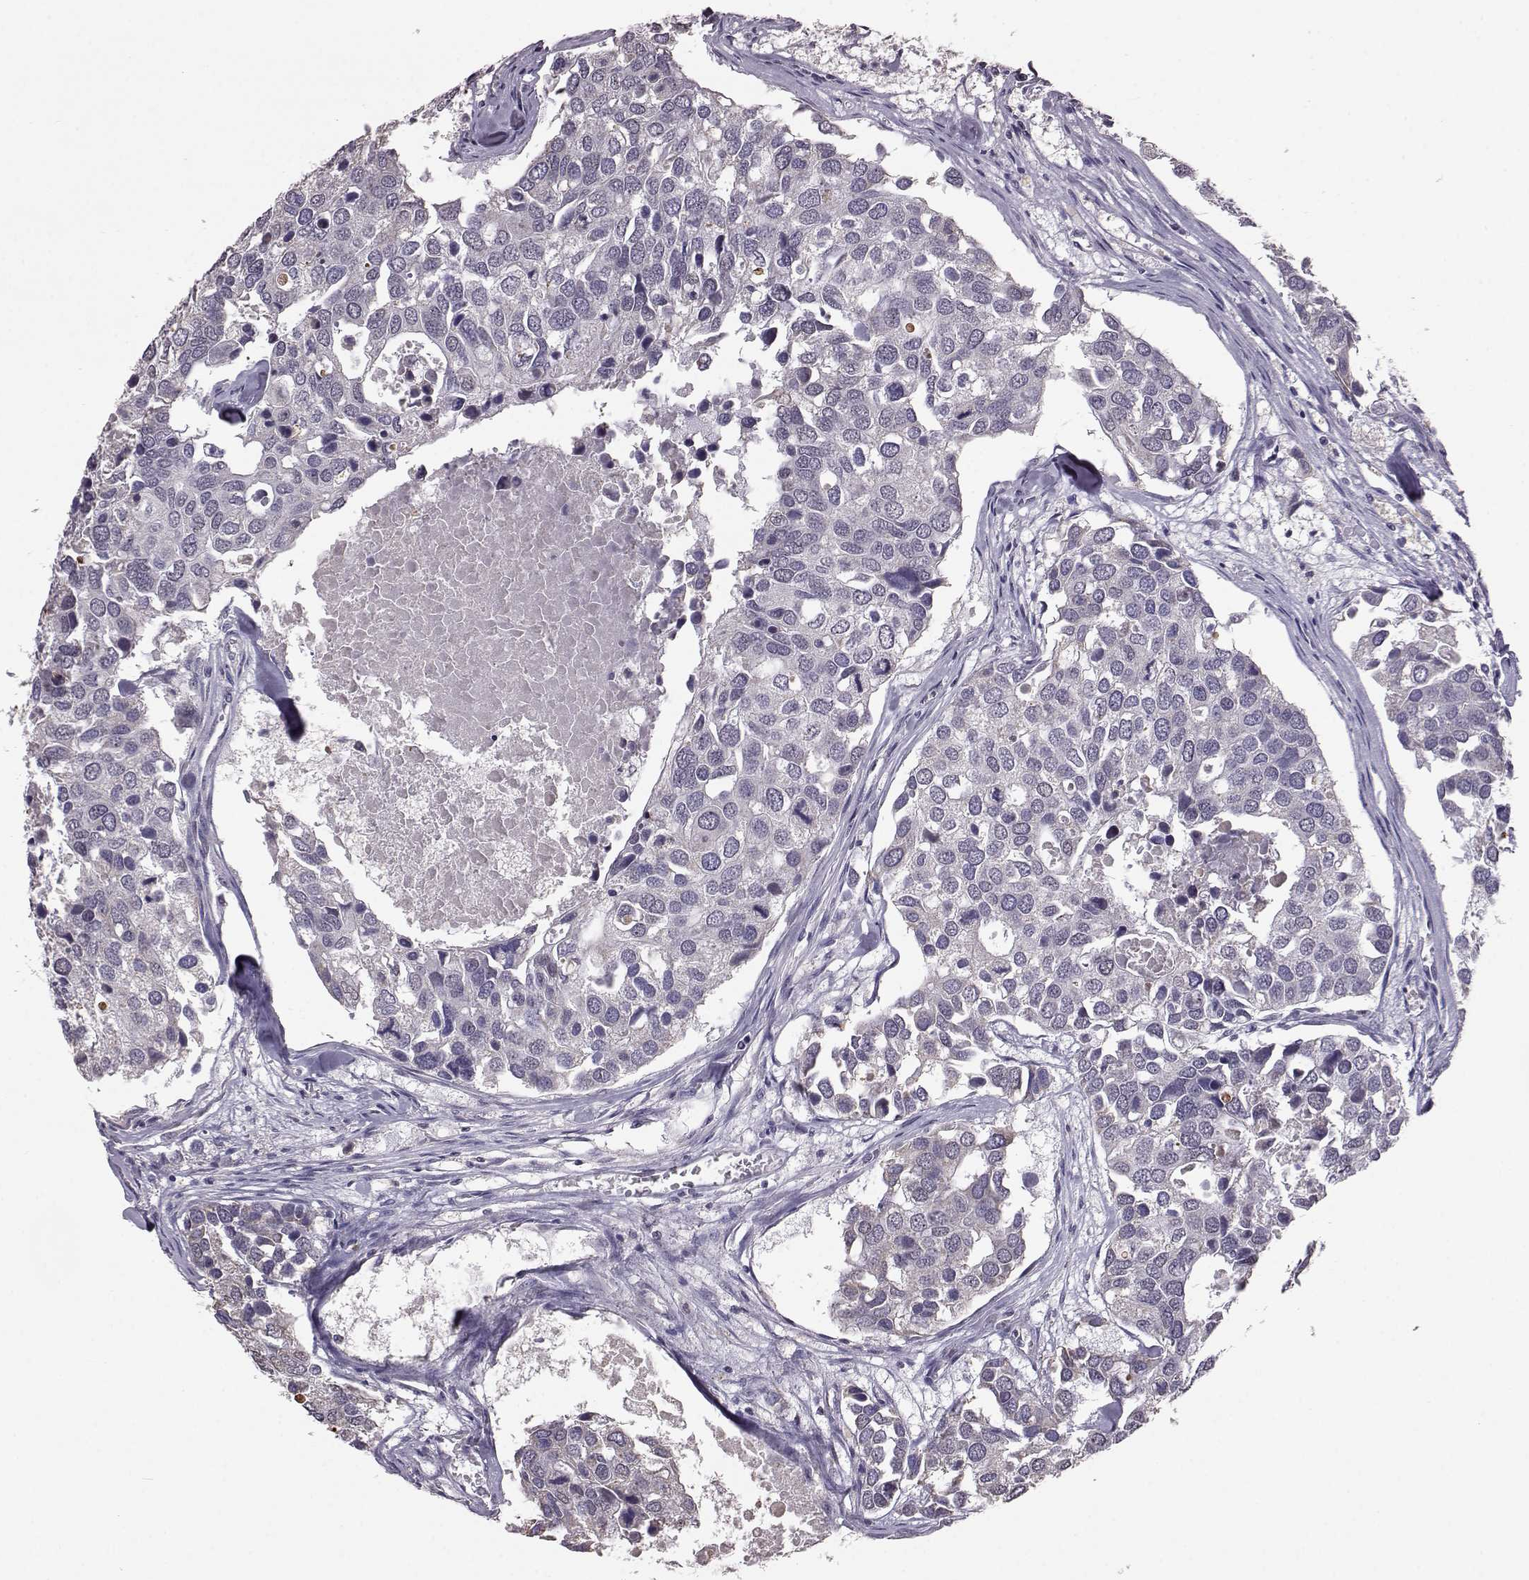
{"staining": {"intensity": "negative", "quantity": "none", "location": "none"}, "tissue": "breast cancer", "cell_type": "Tumor cells", "image_type": "cancer", "snomed": [{"axis": "morphology", "description": "Duct carcinoma"}, {"axis": "topography", "description": "Breast"}], "caption": "Immunohistochemical staining of breast cancer (intraductal carcinoma) exhibits no significant expression in tumor cells.", "gene": "ALDH3A1", "patient": {"sex": "female", "age": 83}}